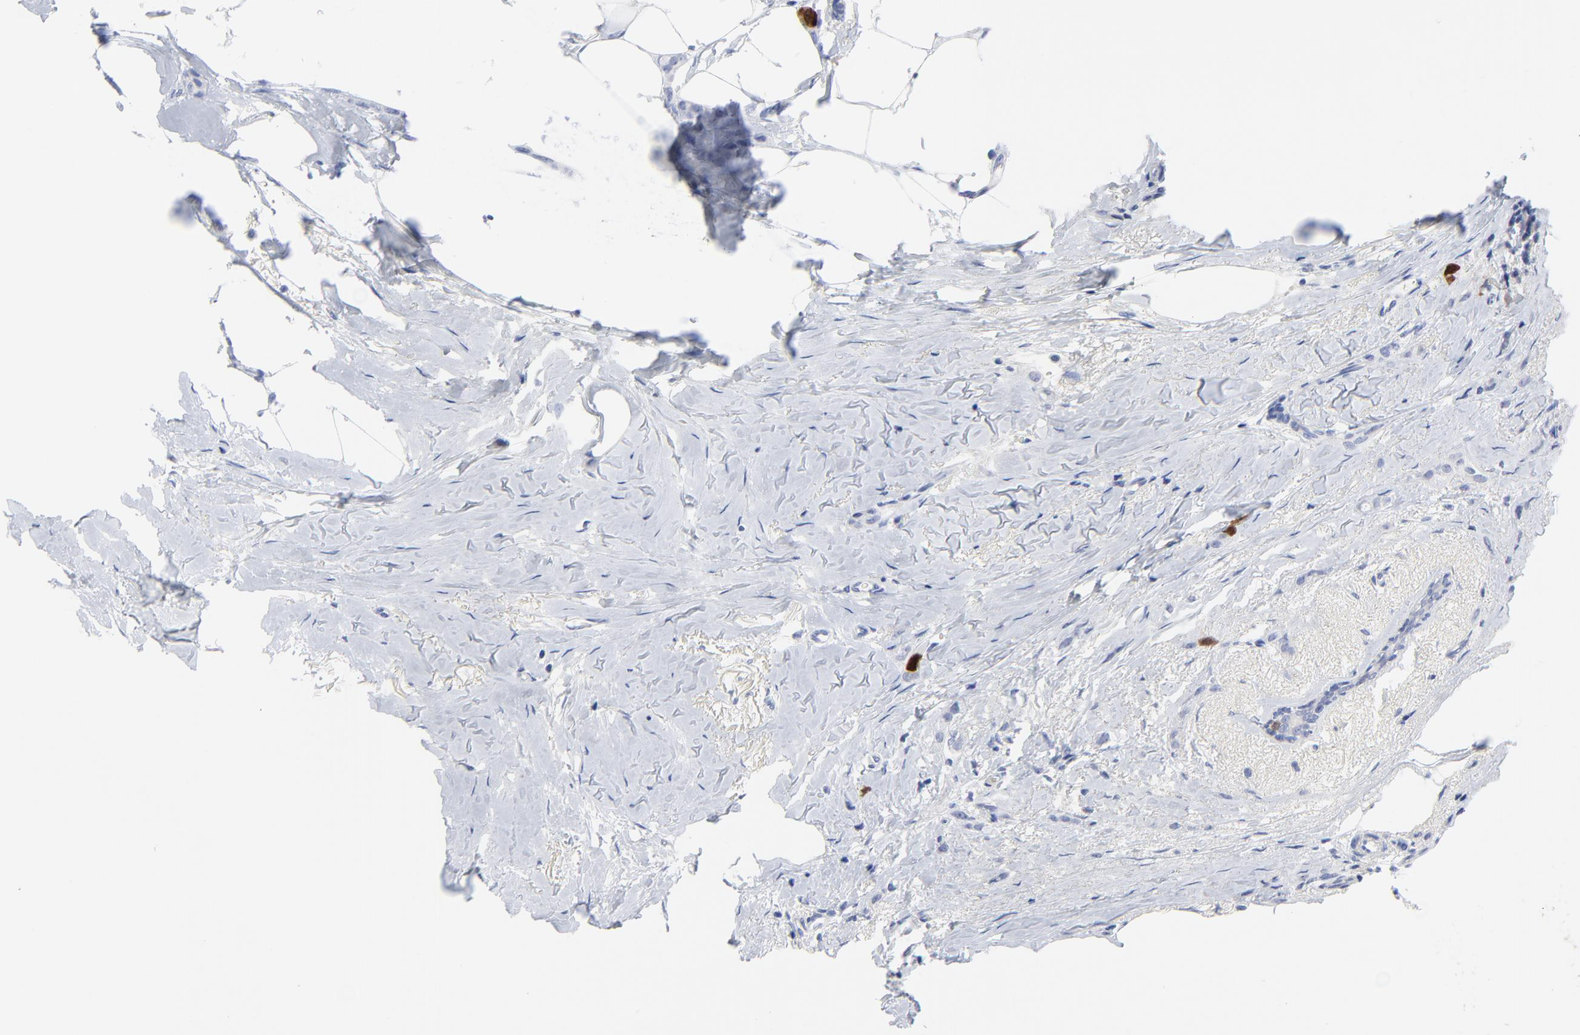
{"staining": {"intensity": "strong", "quantity": "<25%", "location": "cytoplasmic/membranous,nuclear"}, "tissue": "breast cancer", "cell_type": "Tumor cells", "image_type": "cancer", "snomed": [{"axis": "morphology", "description": "Lobular carcinoma"}, {"axis": "topography", "description": "Breast"}], "caption": "Breast cancer (lobular carcinoma) stained with a brown dye reveals strong cytoplasmic/membranous and nuclear positive staining in about <25% of tumor cells.", "gene": "CDK1", "patient": {"sex": "female", "age": 55}}